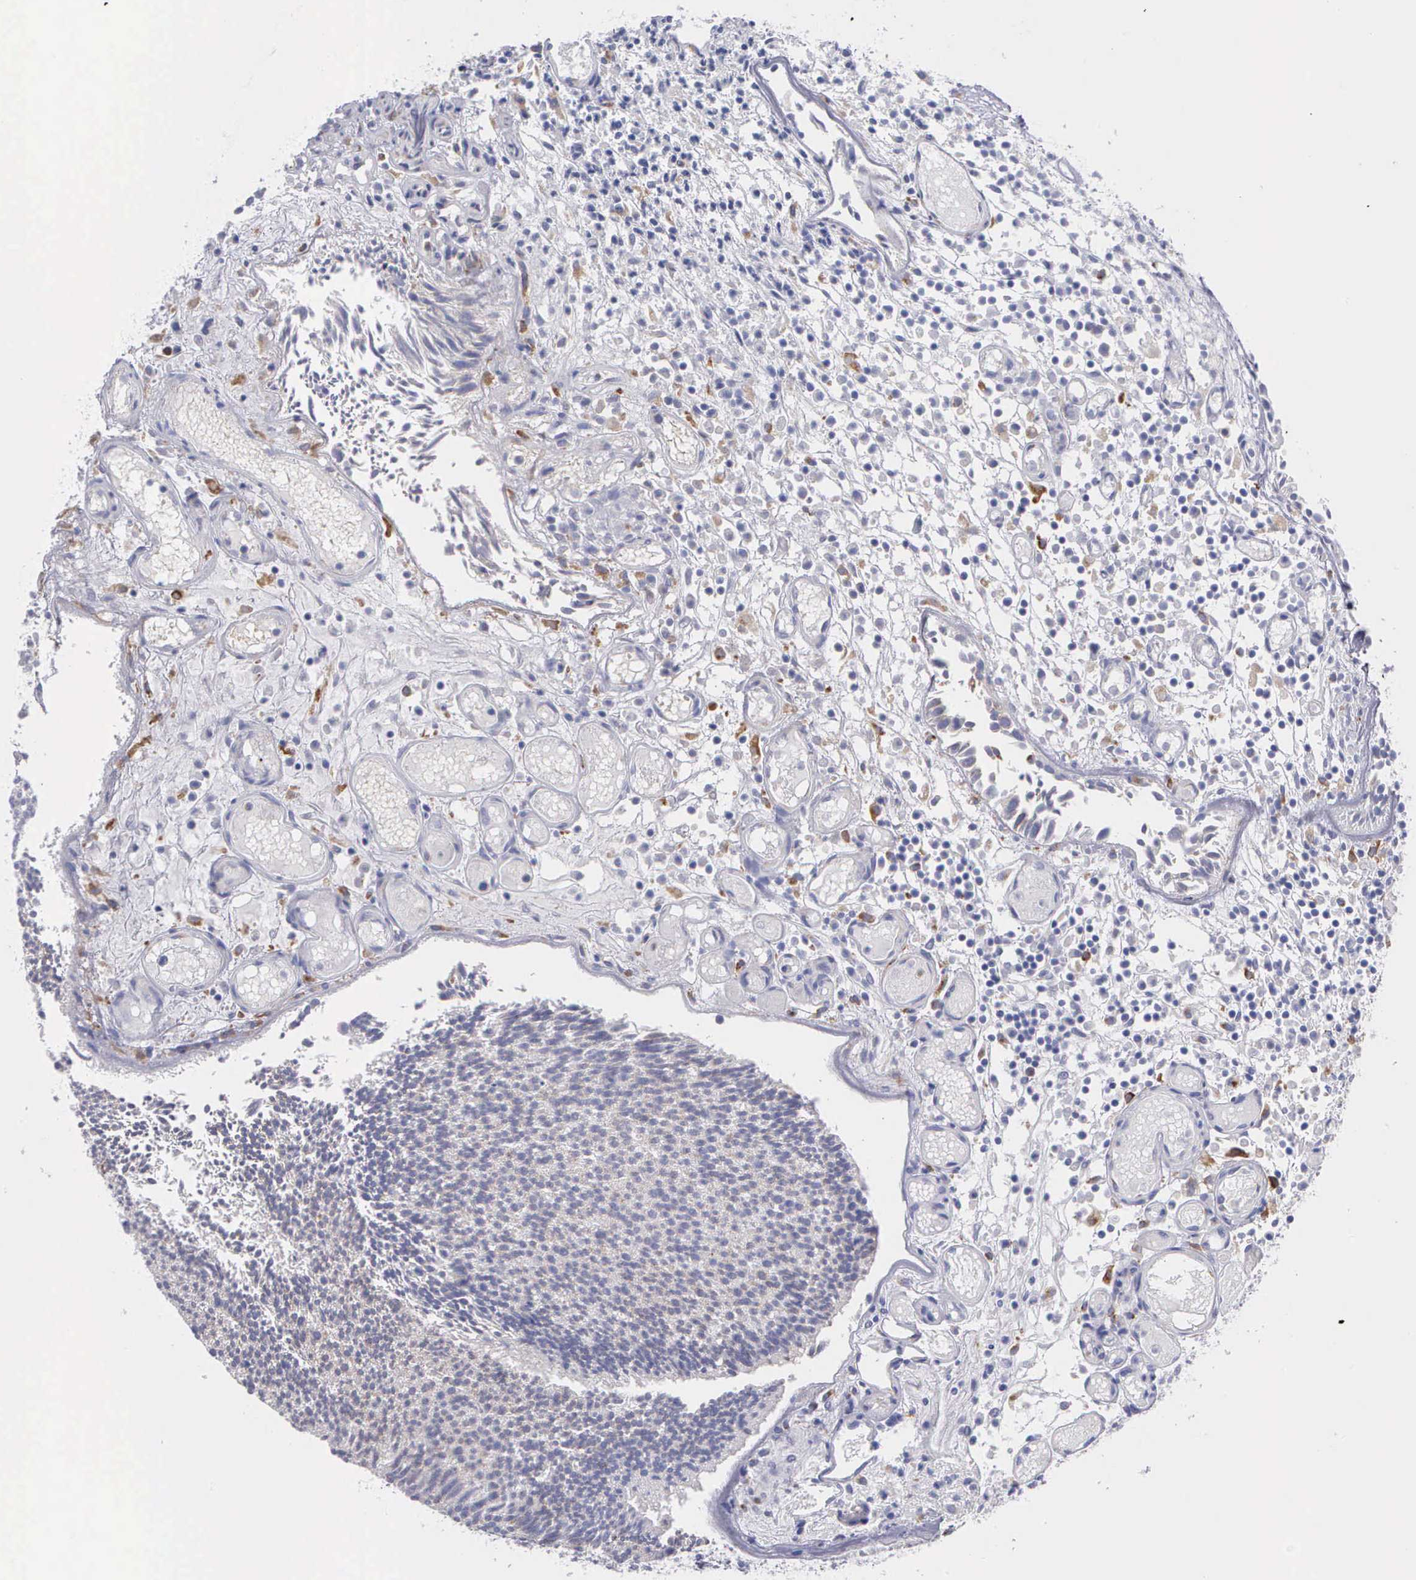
{"staining": {"intensity": "negative", "quantity": "none", "location": "none"}, "tissue": "urothelial cancer", "cell_type": "Tumor cells", "image_type": "cancer", "snomed": [{"axis": "morphology", "description": "Urothelial carcinoma, Low grade"}, {"axis": "topography", "description": "Urinary bladder"}], "caption": "High power microscopy image of an immunohistochemistry histopathology image of urothelial cancer, revealing no significant positivity in tumor cells. (Brightfield microscopy of DAB IHC at high magnification).", "gene": "TYRP1", "patient": {"sex": "male", "age": 85}}